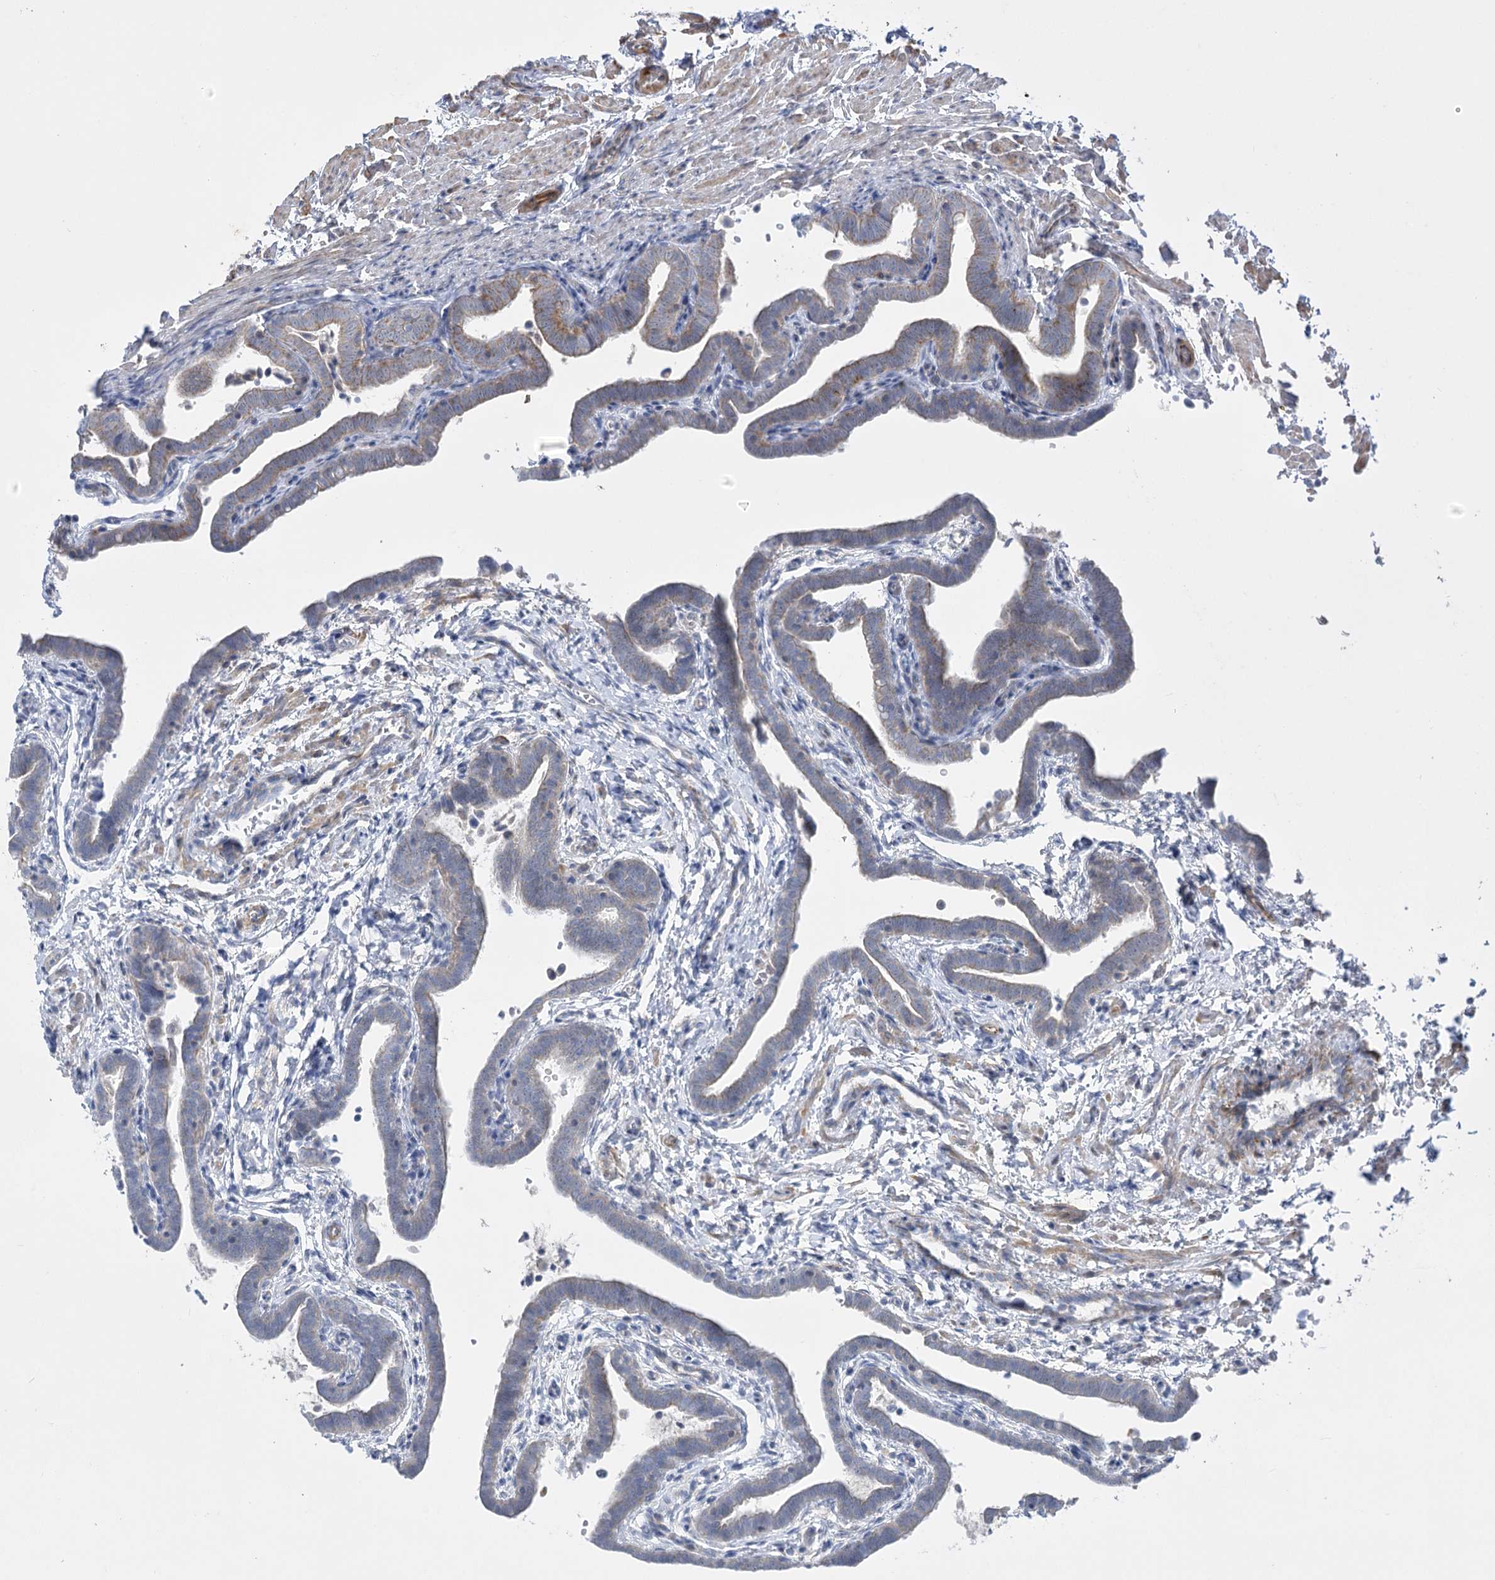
{"staining": {"intensity": "moderate", "quantity": "25%-75%", "location": "cytoplasmic/membranous"}, "tissue": "fallopian tube", "cell_type": "Glandular cells", "image_type": "normal", "snomed": [{"axis": "morphology", "description": "Normal tissue, NOS"}, {"axis": "topography", "description": "Fallopian tube"}], "caption": "Glandular cells display medium levels of moderate cytoplasmic/membranous expression in about 25%-75% of cells in benign fallopian tube. The staining is performed using DAB (3,3'-diaminobenzidine) brown chromogen to label protein expression. The nuclei are counter-stained blue using hematoxylin.", "gene": "DHTKD1", "patient": {"sex": "female", "age": 36}}